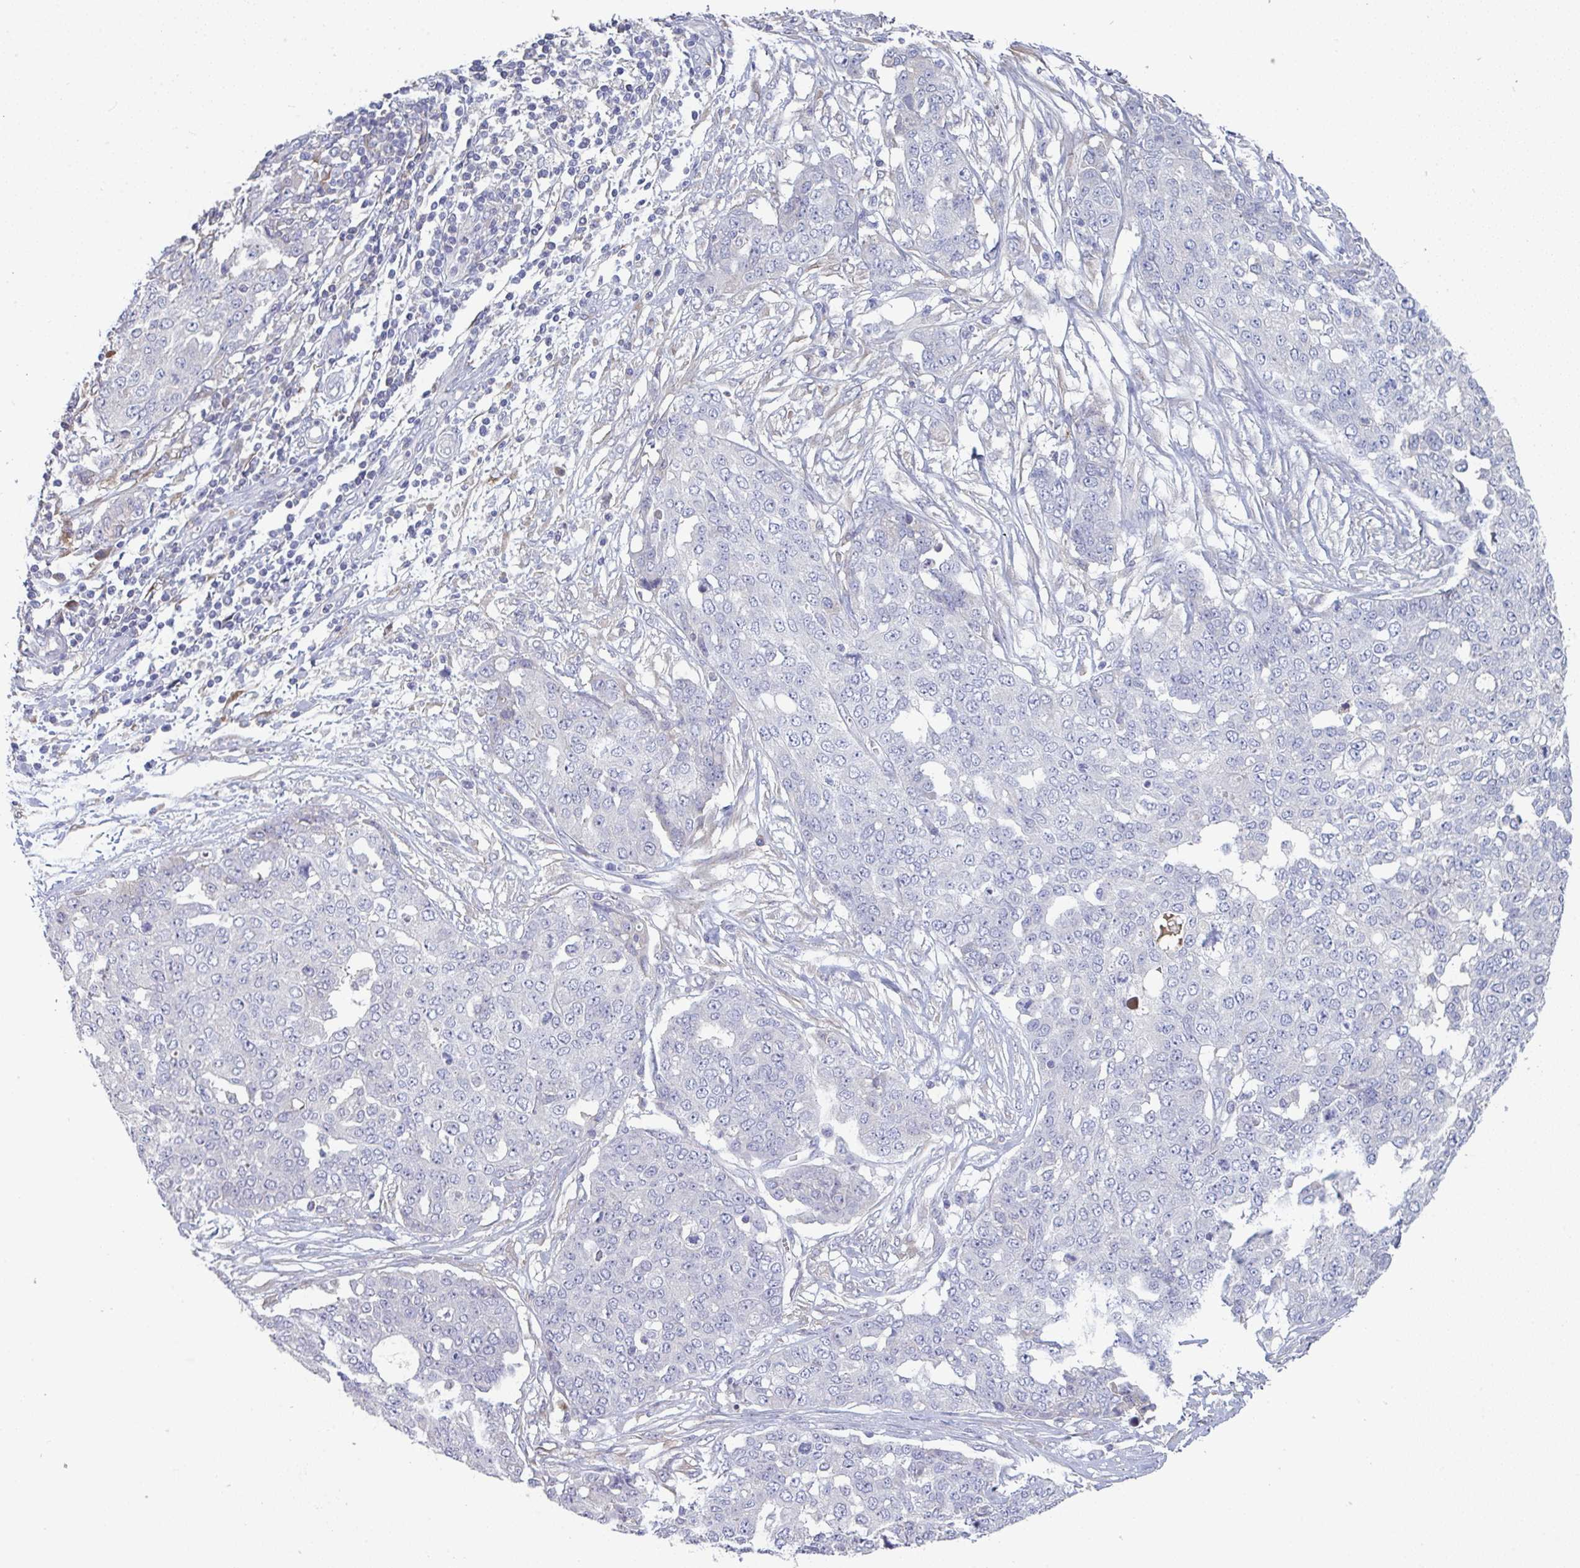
{"staining": {"intensity": "negative", "quantity": "none", "location": "none"}, "tissue": "ovarian cancer", "cell_type": "Tumor cells", "image_type": "cancer", "snomed": [{"axis": "morphology", "description": "Cystadenocarcinoma, serous, NOS"}, {"axis": "topography", "description": "Soft tissue"}, {"axis": "topography", "description": "Ovary"}], "caption": "The micrograph displays no significant expression in tumor cells of ovarian cancer.", "gene": "HGFAC", "patient": {"sex": "female", "age": 57}}